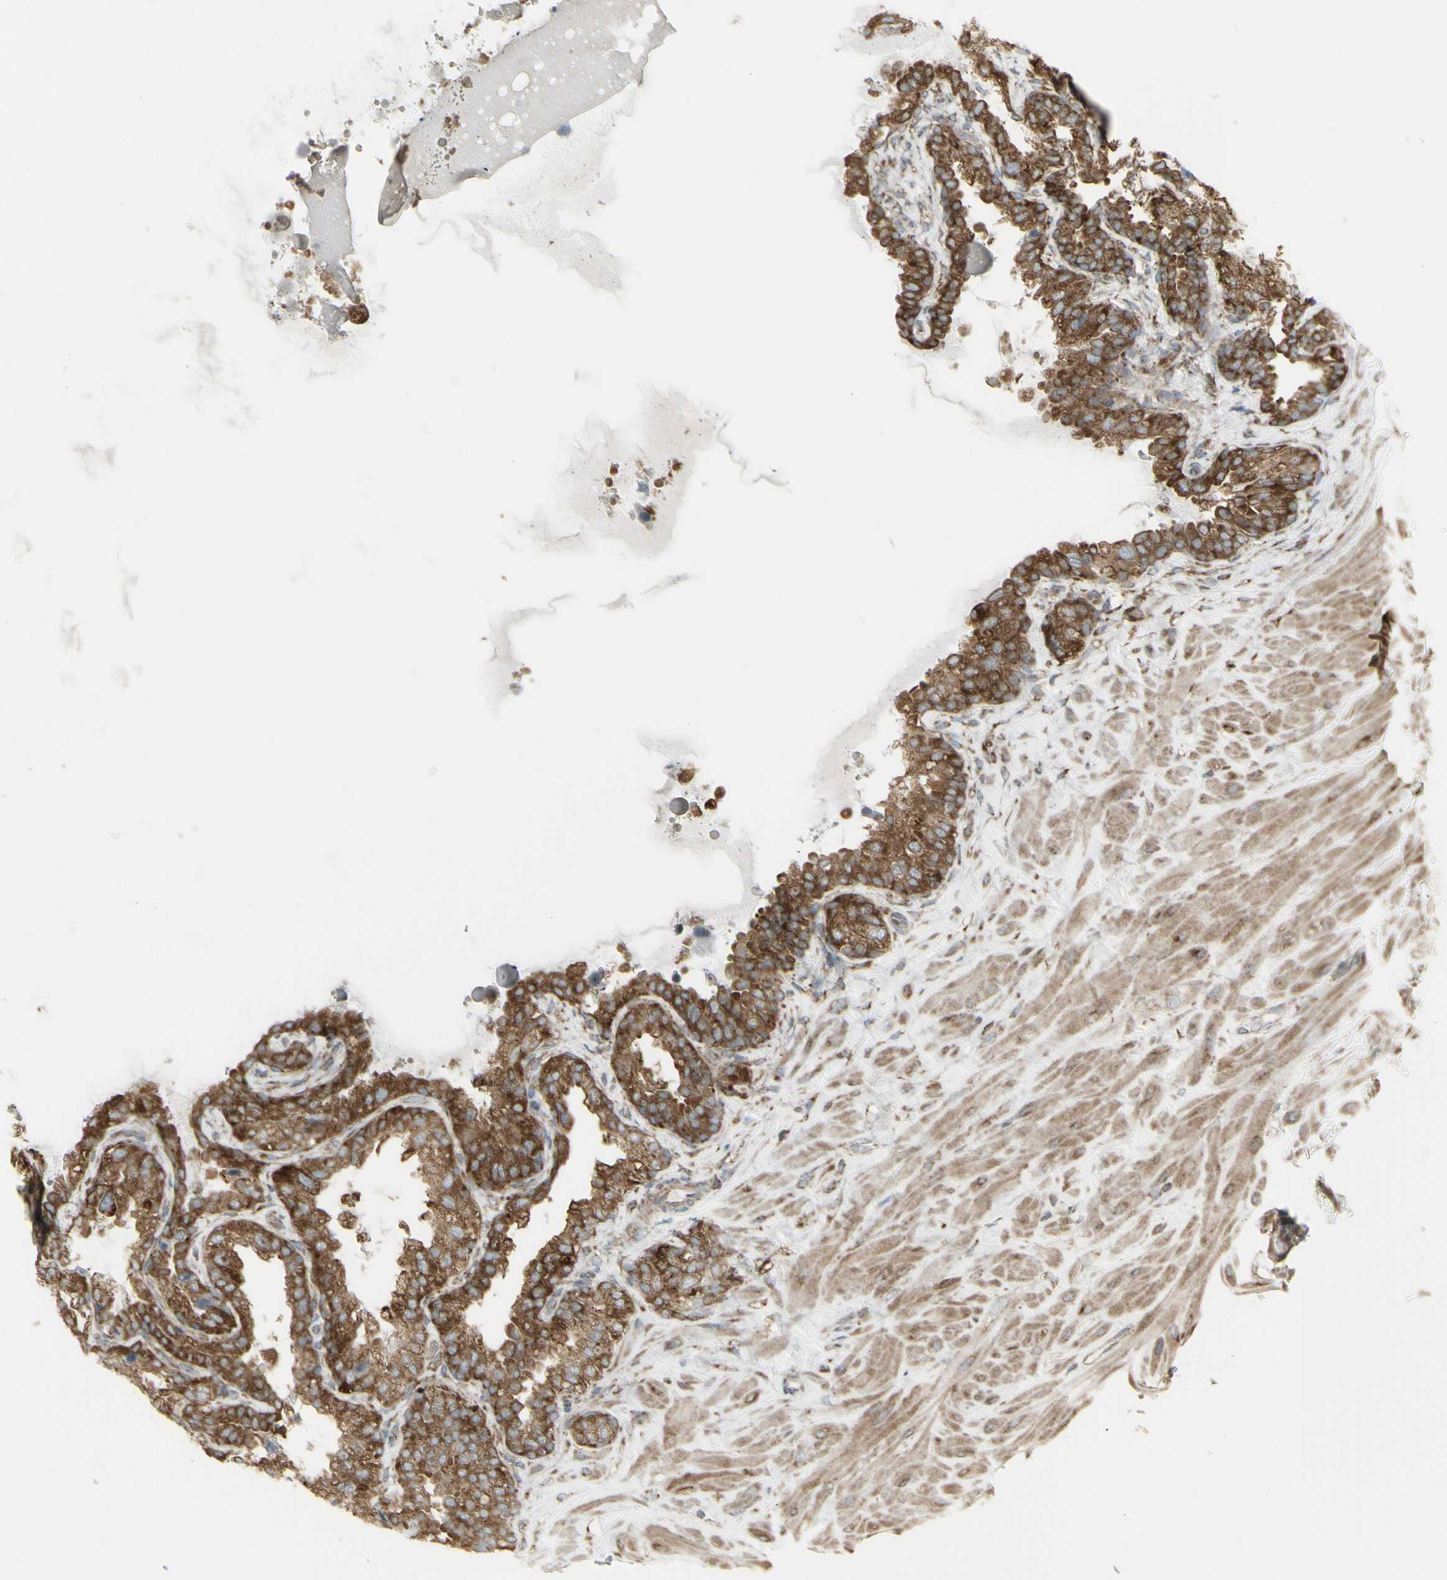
{"staining": {"intensity": "strong", "quantity": ">75%", "location": "cytoplasmic/membranous"}, "tissue": "seminal vesicle", "cell_type": "Glandular cells", "image_type": "normal", "snomed": [{"axis": "morphology", "description": "Normal tissue, NOS"}, {"axis": "topography", "description": "Seminal veicle"}], "caption": "Human seminal vesicle stained with a brown dye demonstrates strong cytoplasmic/membranous positive positivity in about >75% of glandular cells.", "gene": "FKBP3", "patient": {"sex": "male", "age": 68}}